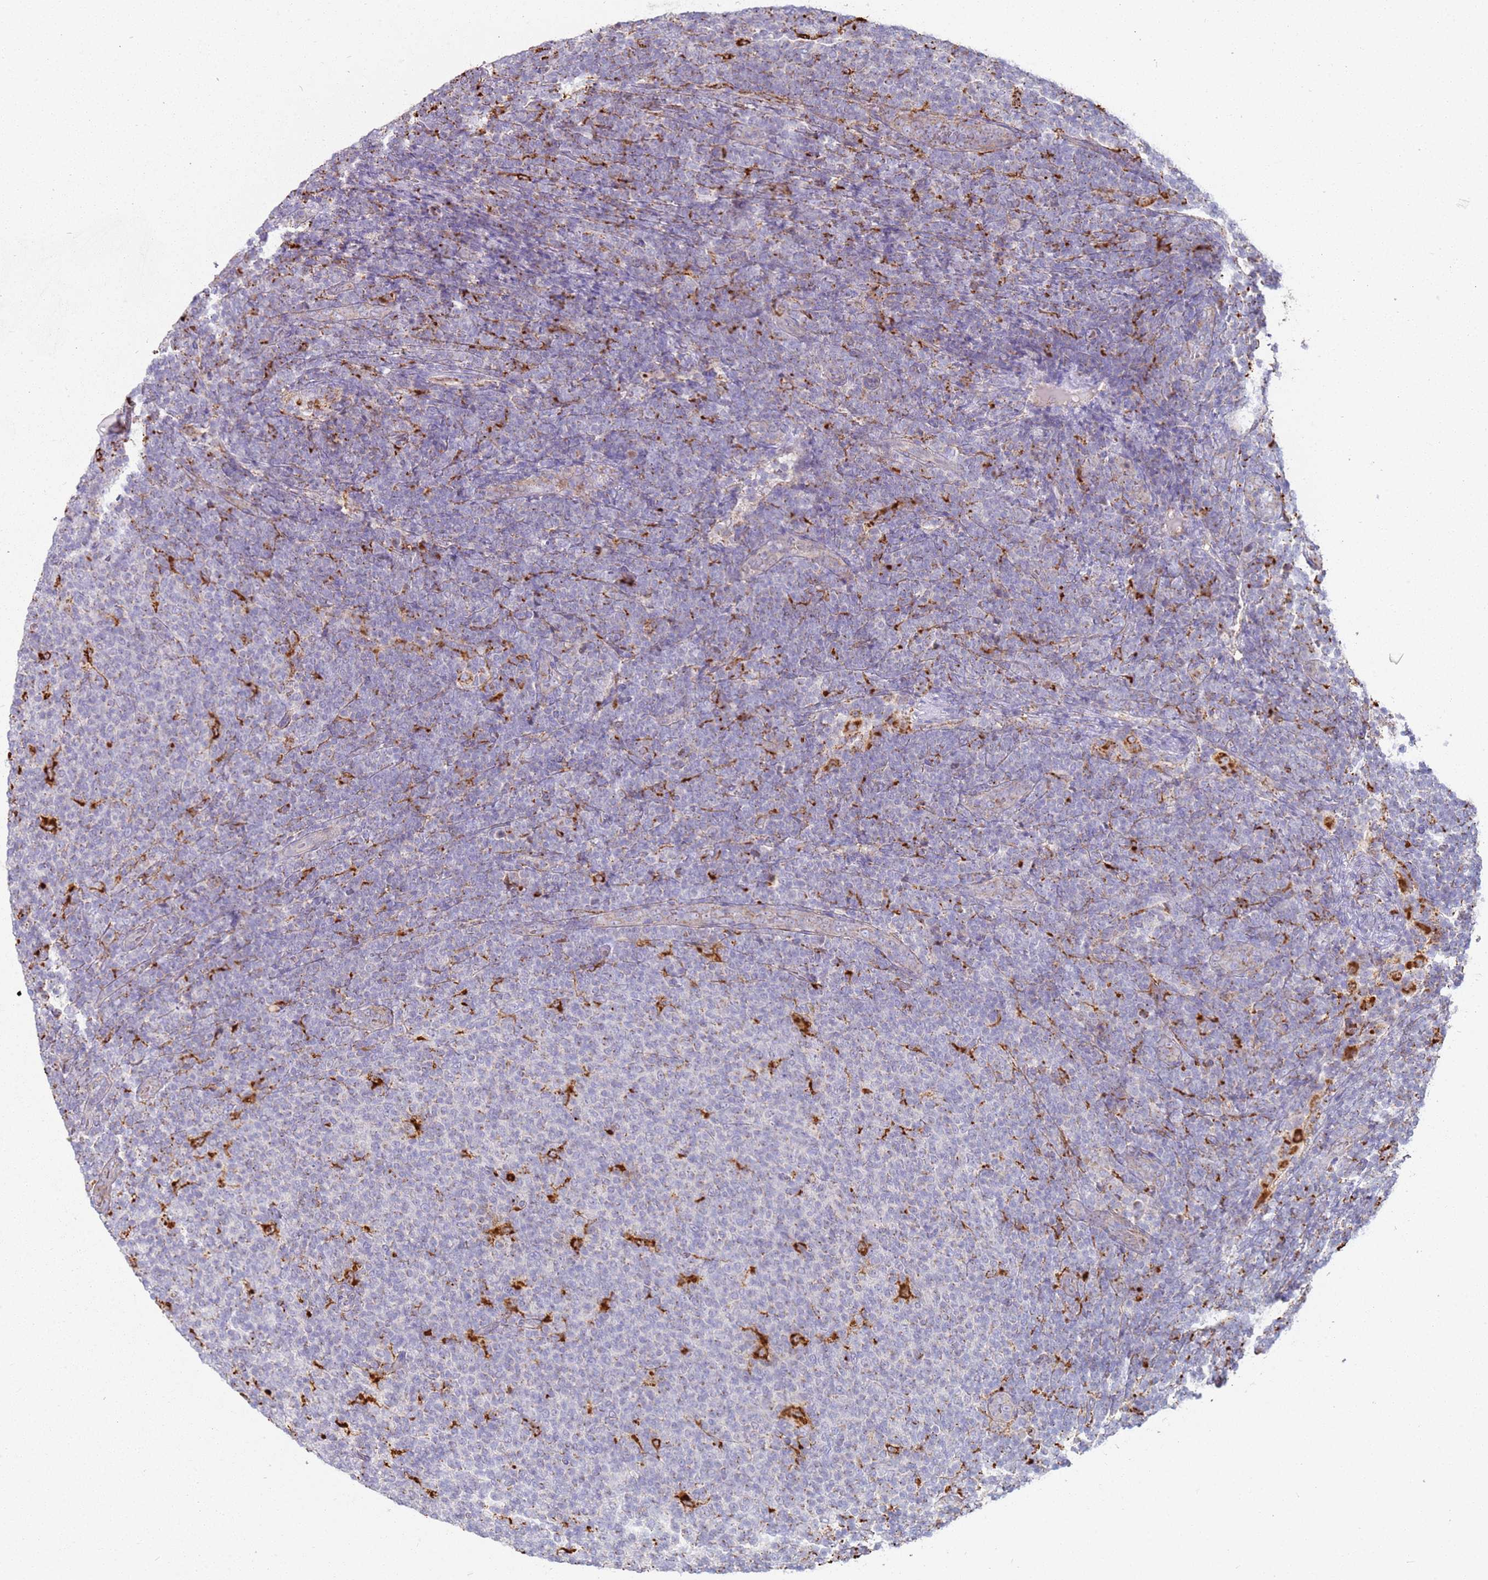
{"staining": {"intensity": "negative", "quantity": "none", "location": "none"}, "tissue": "lymphoma", "cell_type": "Tumor cells", "image_type": "cancer", "snomed": [{"axis": "morphology", "description": "Malignant lymphoma, non-Hodgkin's type, Low grade"}, {"axis": "topography", "description": "Lymph node"}], "caption": "This is an IHC micrograph of human lymphoma. There is no expression in tumor cells.", "gene": "TMEM229B", "patient": {"sex": "male", "age": 66}}